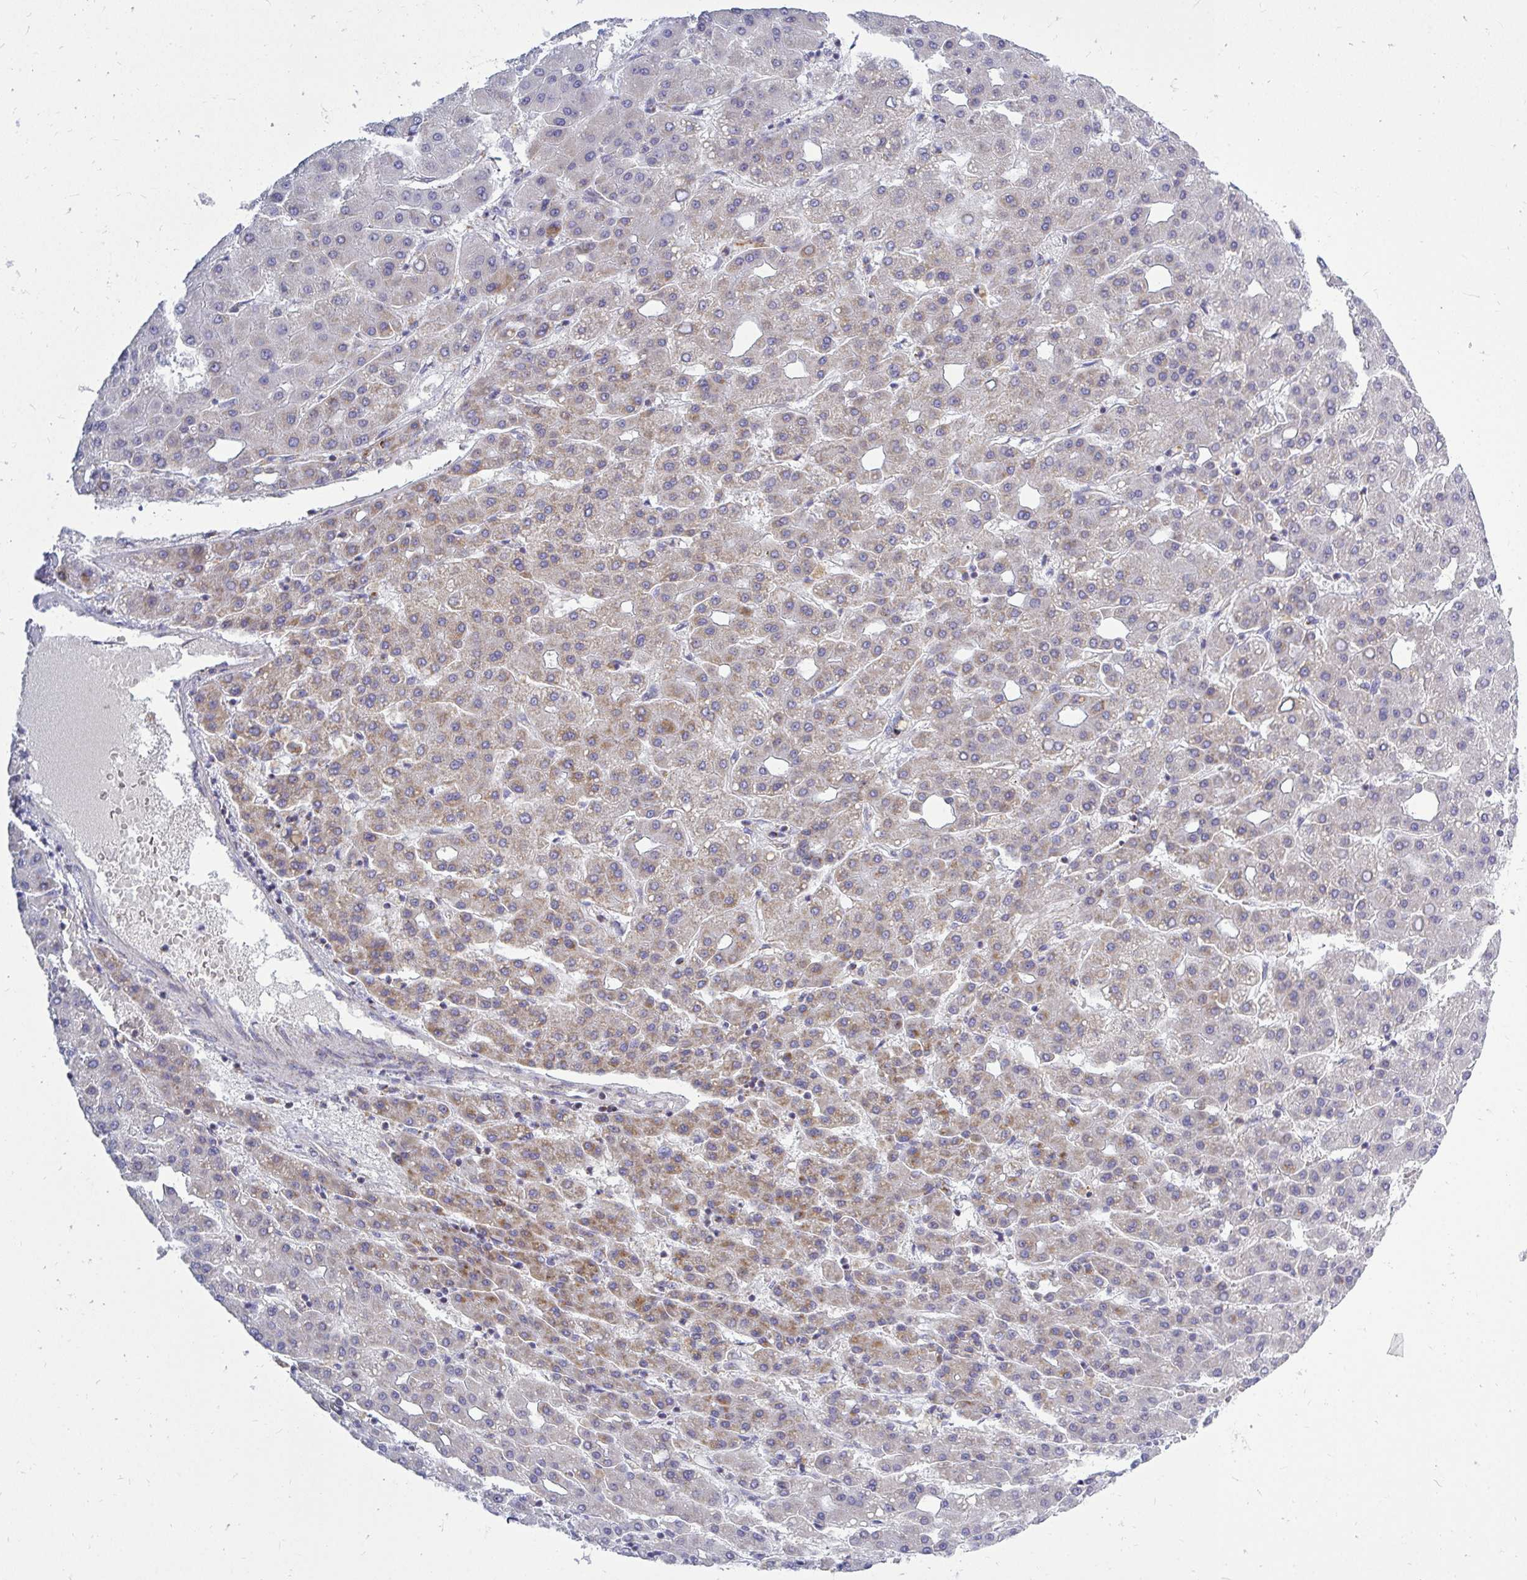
{"staining": {"intensity": "moderate", "quantity": "25%-75%", "location": "cytoplasmic/membranous"}, "tissue": "liver cancer", "cell_type": "Tumor cells", "image_type": "cancer", "snomed": [{"axis": "morphology", "description": "Carcinoma, Hepatocellular, NOS"}, {"axis": "topography", "description": "Liver"}], "caption": "The photomicrograph demonstrates staining of liver cancer, revealing moderate cytoplasmic/membranous protein expression (brown color) within tumor cells. (IHC, brightfield microscopy, high magnification).", "gene": "OR10R2", "patient": {"sex": "male", "age": 65}}